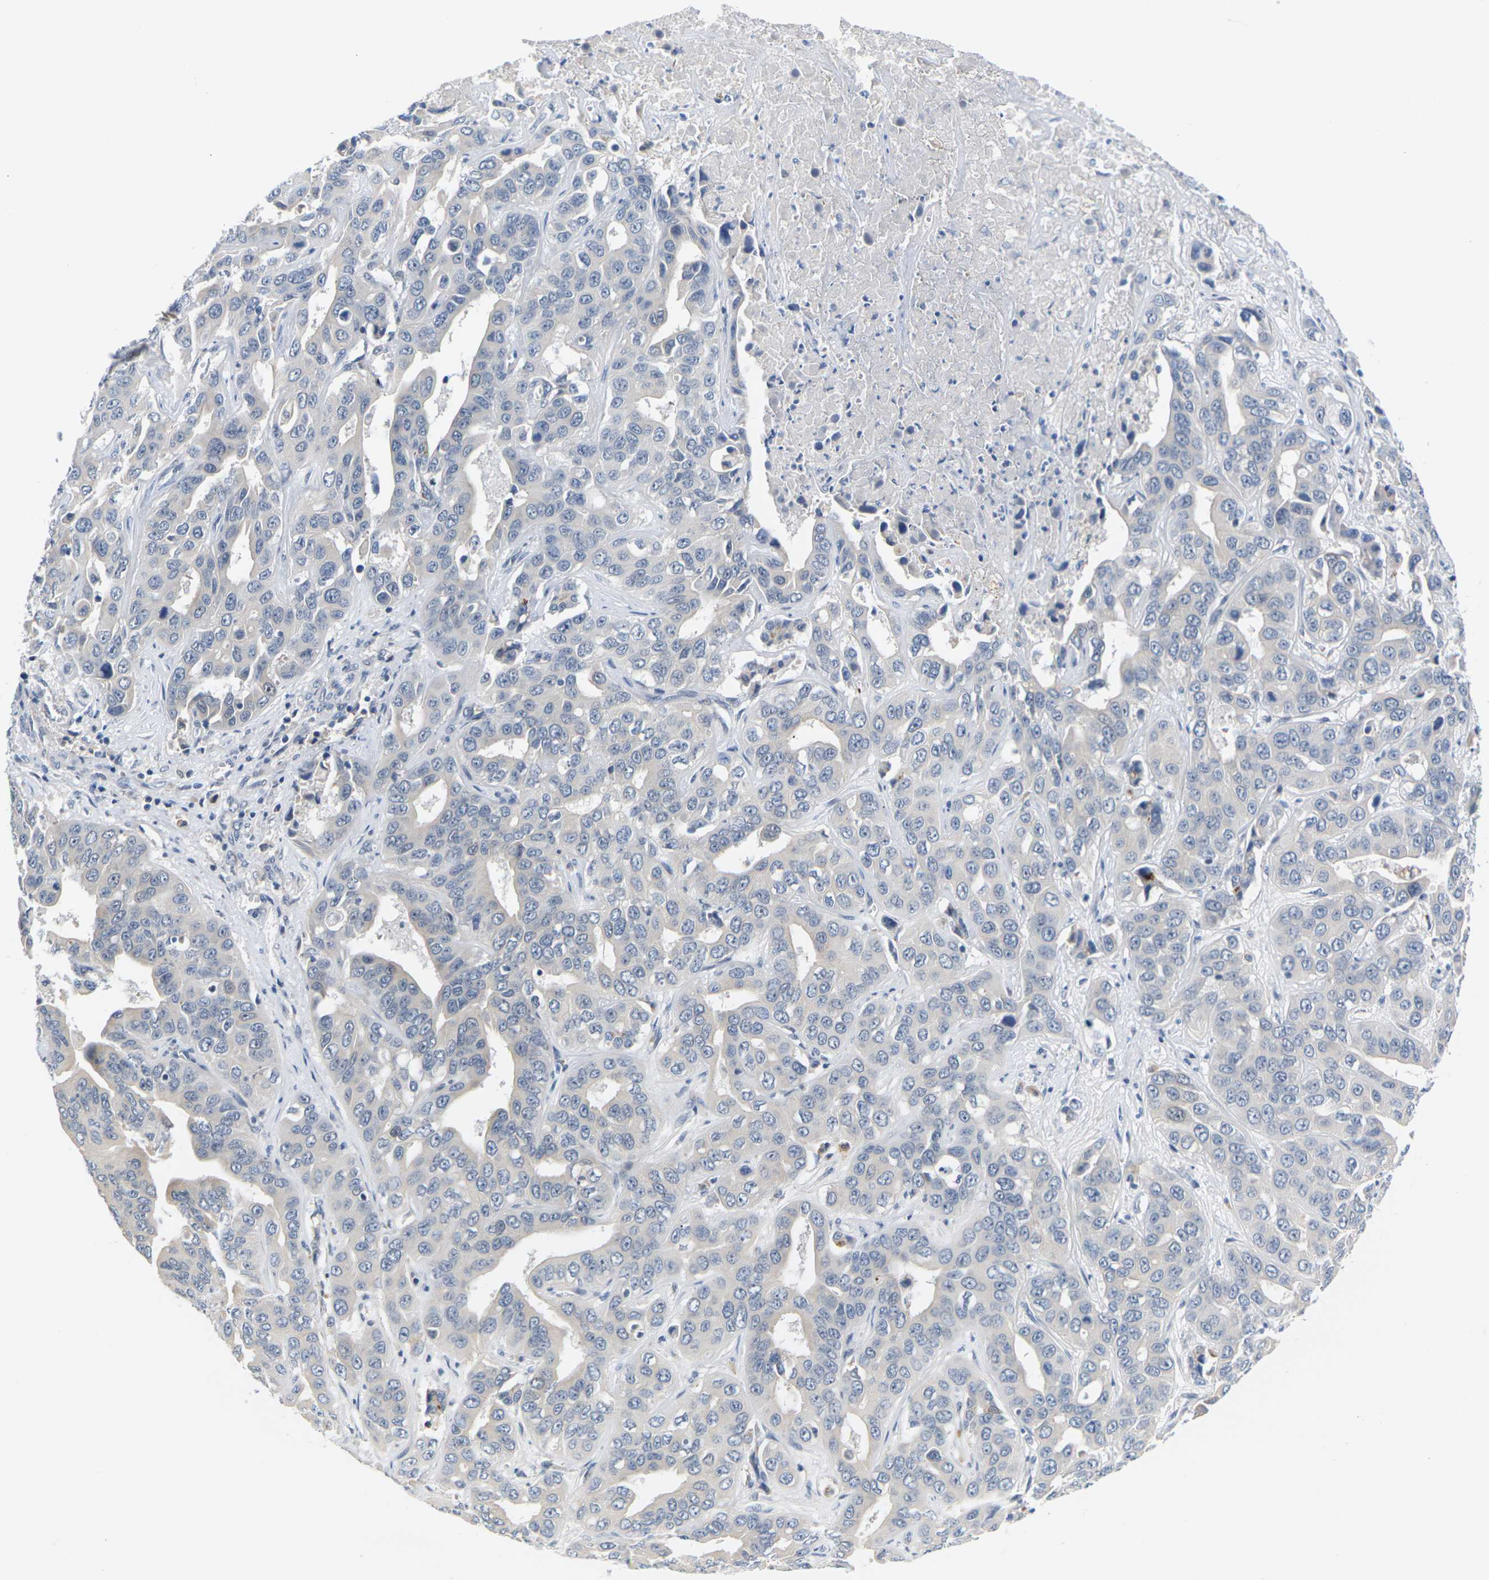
{"staining": {"intensity": "negative", "quantity": "none", "location": "none"}, "tissue": "liver cancer", "cell_type": "Tumor cells", "image_type": "cancer", "snomed": [{"axis": "morphology", "description": "Cholangiocarcinoma"}, {"axis": "topography", "description": "Liver"}], "caption": "DAB (3,3'-diaminobenzidine) immunohistochemical staining of human liver cancer (cholangiocarcinoma) demonstrates no significant positivity in tumor cells.", "gene": "PKP2", "patient": {"sex": "female", "age": 52}}